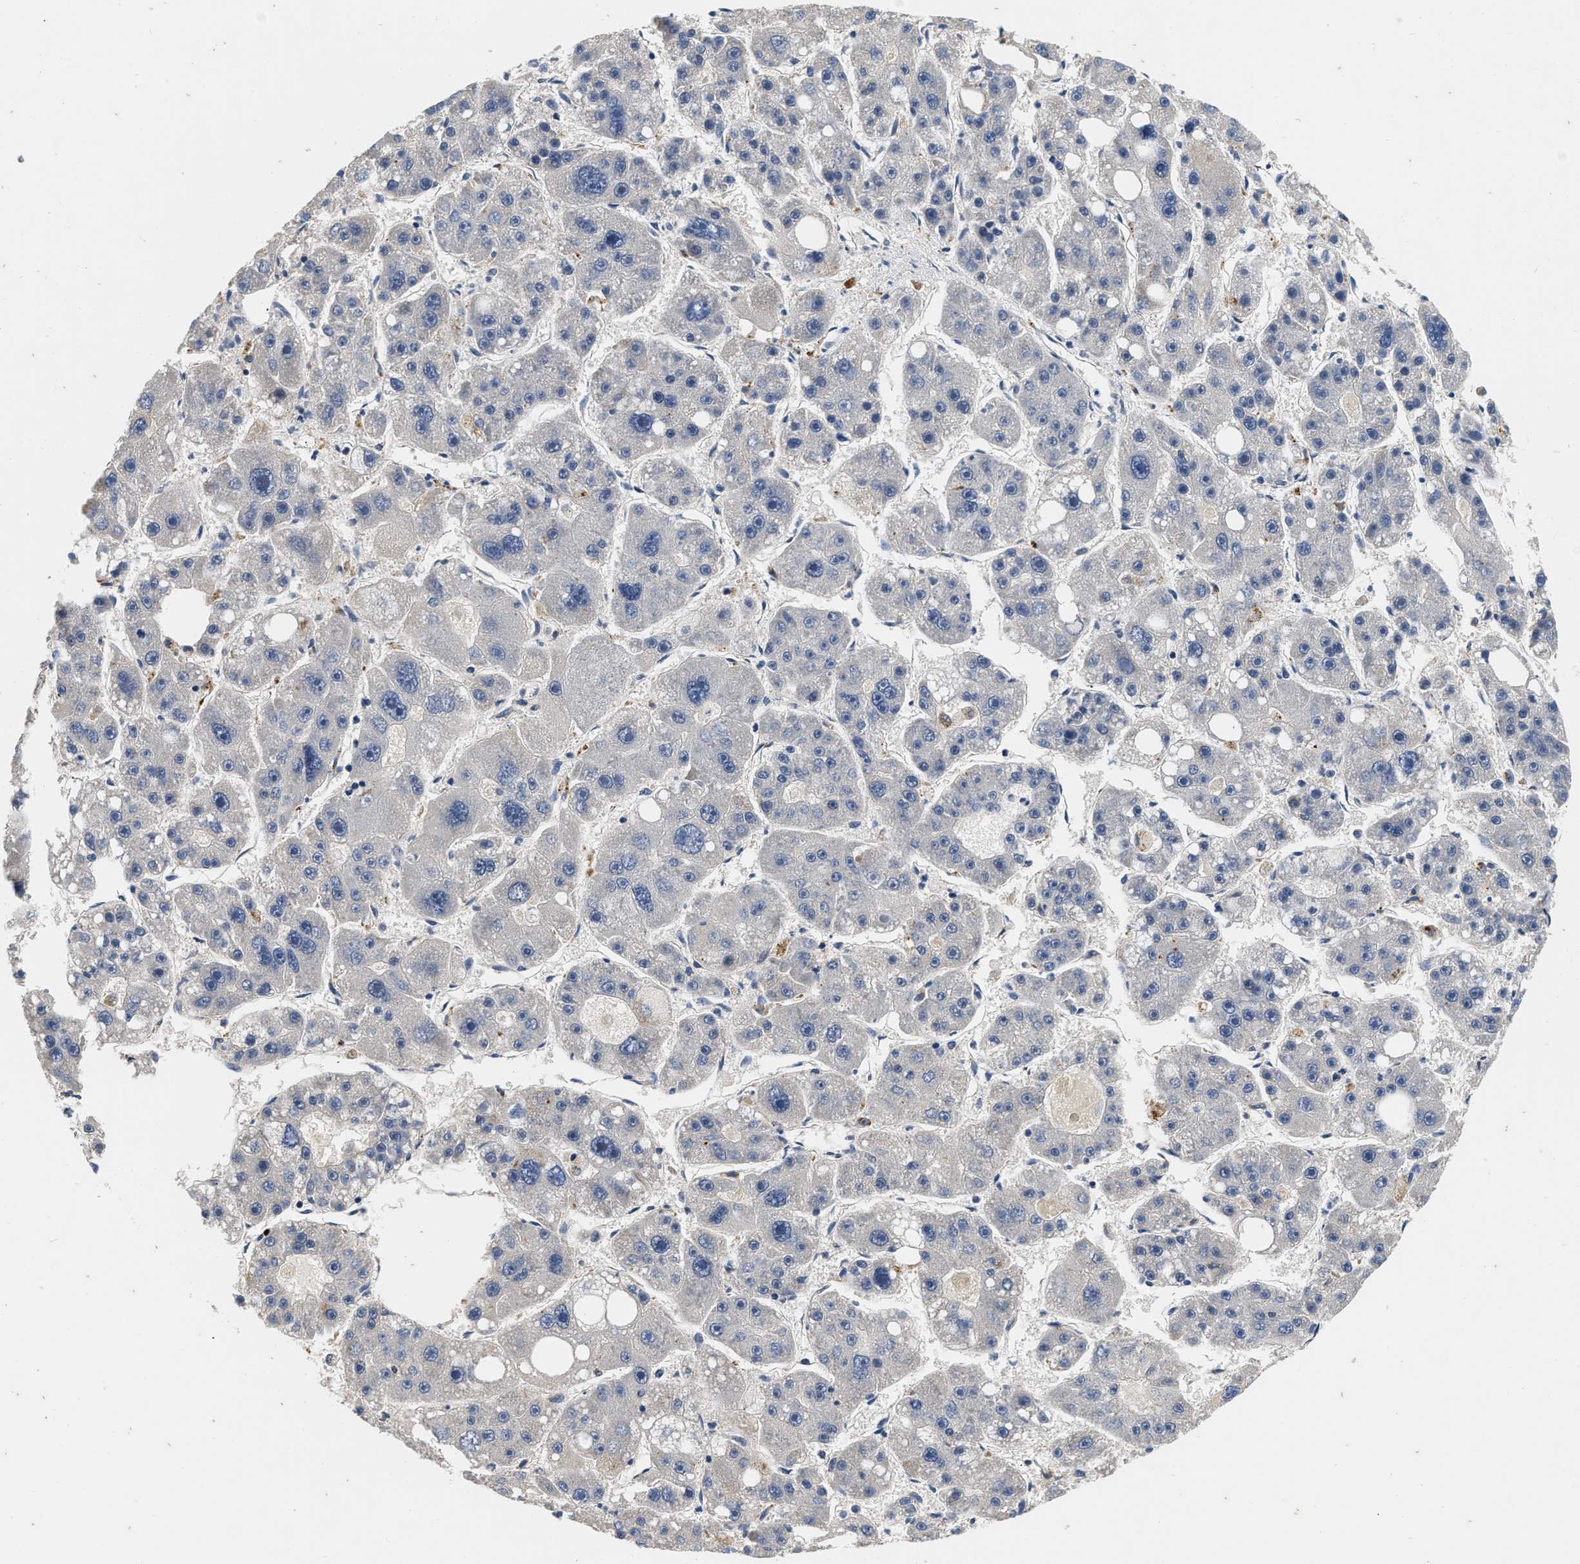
{"staining": {"intensity": "negative", "quantity": "none", "location": "none"}, "tissue": "liver cancer", "cell_type": "Tumor cells", "image_type": "cancer", "snomed": [{"axis": "morphology", "description": "Carcinoma, Hepatocellular, NOS"}, {"axis": "topography", "description": "Liver"}], "caption": "Tumor cells are negative for brown protein staining in liver hepatocellular carcinoma. (DAB (3,3'-diaminobenzidine) immunohistochemistry visualized using brightfield microscopy, high magnification).", "gene": "NME6", "patient": {"sex": "female", "age": 61}}